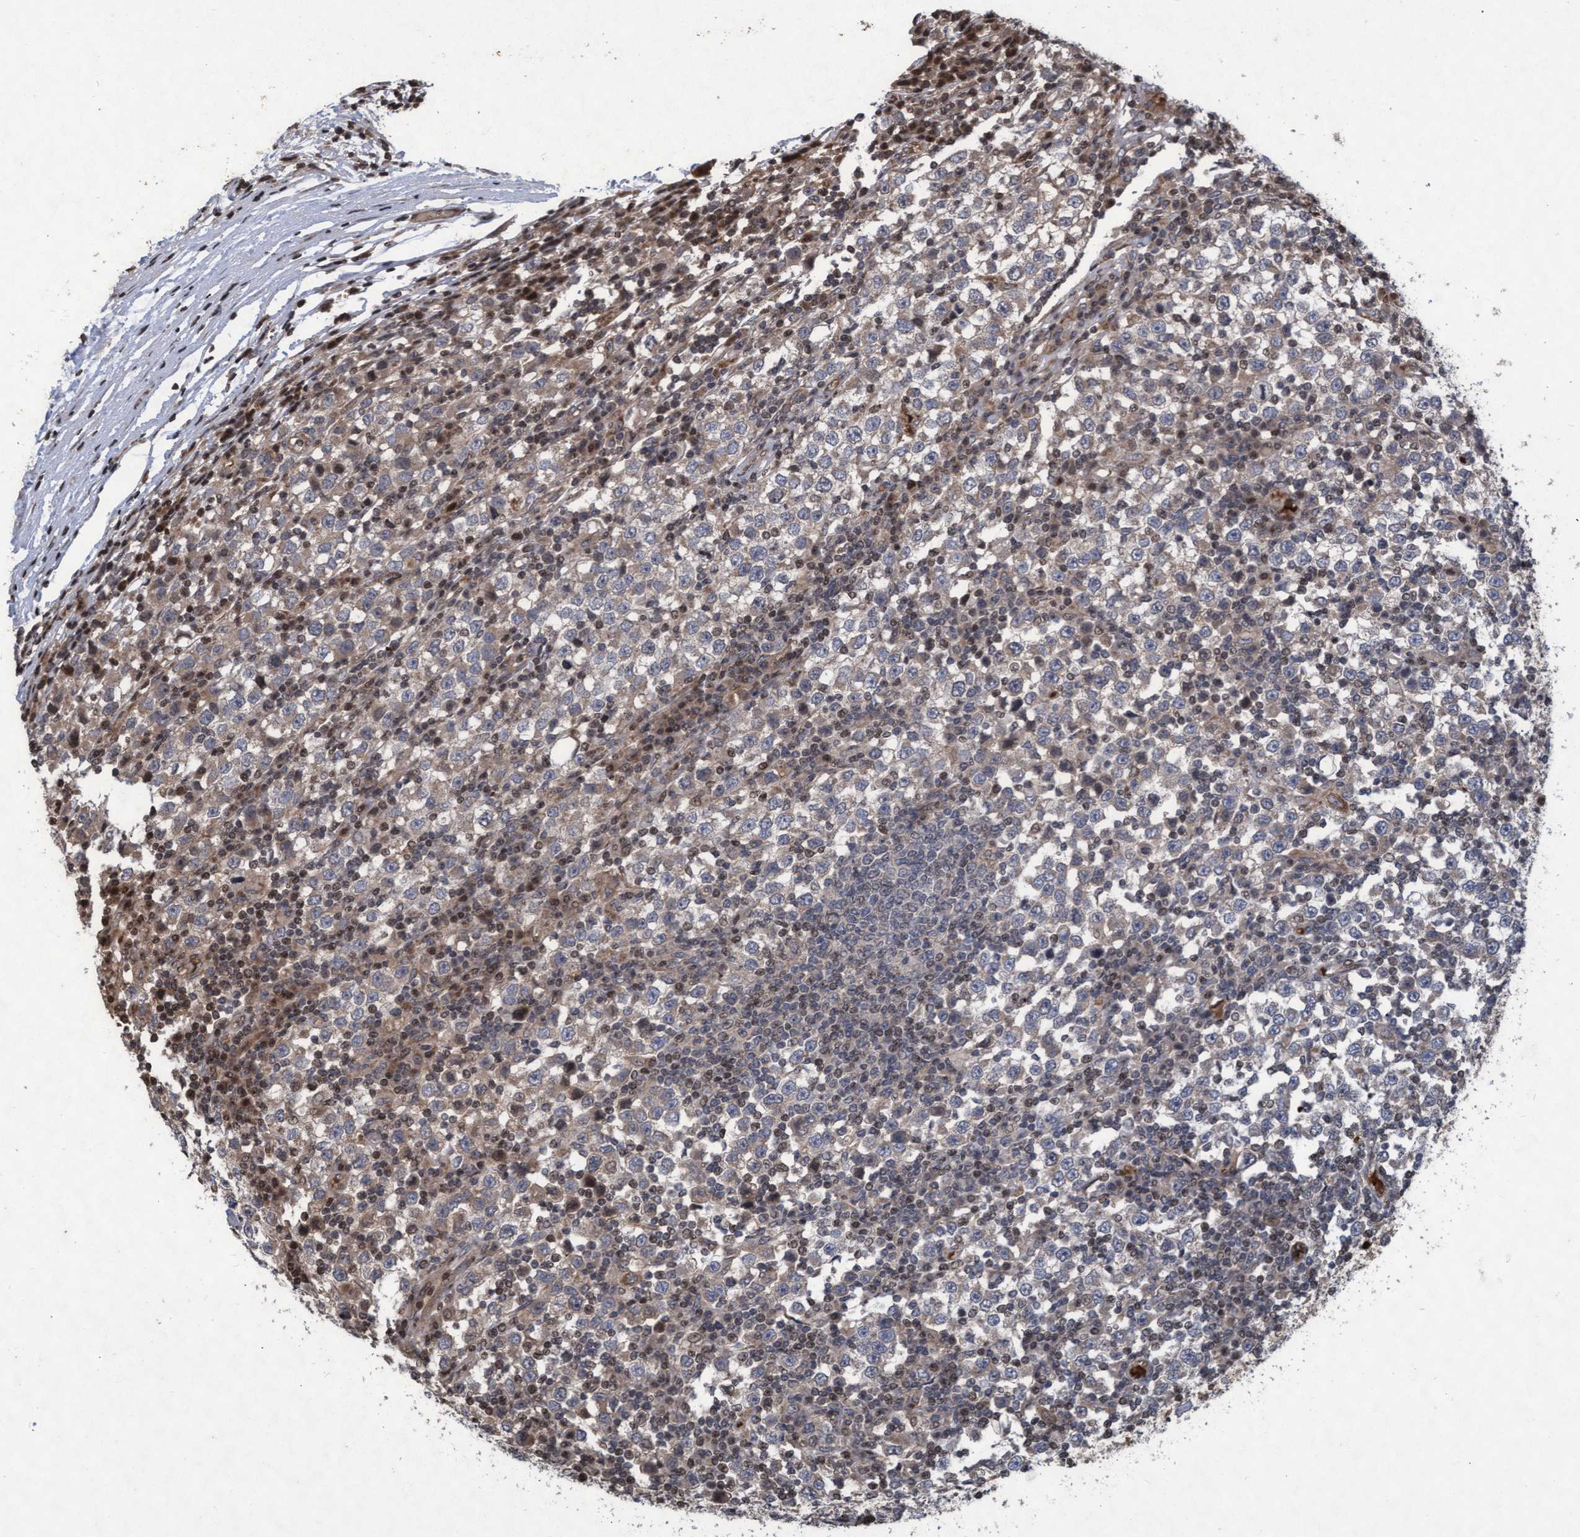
{"staining": {"intensity": "weak", "quantity": "25%-75%", "location": "cytoplasmic/membranous"}, "tissue": "testis cancer", "cell_type": "Tumor cells", "image_type": "cancer", "snomed": [{"axis": "morphology", "description": "Seminoma, NOS"}, {"axis": "topography", "description": "Testis"}], "caption": "High-magnification brightfield microscopy of testis seminoma stained with DAB (brown) and counterstained with hematoxylin (blue). tumor cells exhibit weak cytoplasmic/membranous positivity is identified in about25%-75% of cells.", "gene": "KCNC2", "patient": {"sex": "male", "age": 65}}